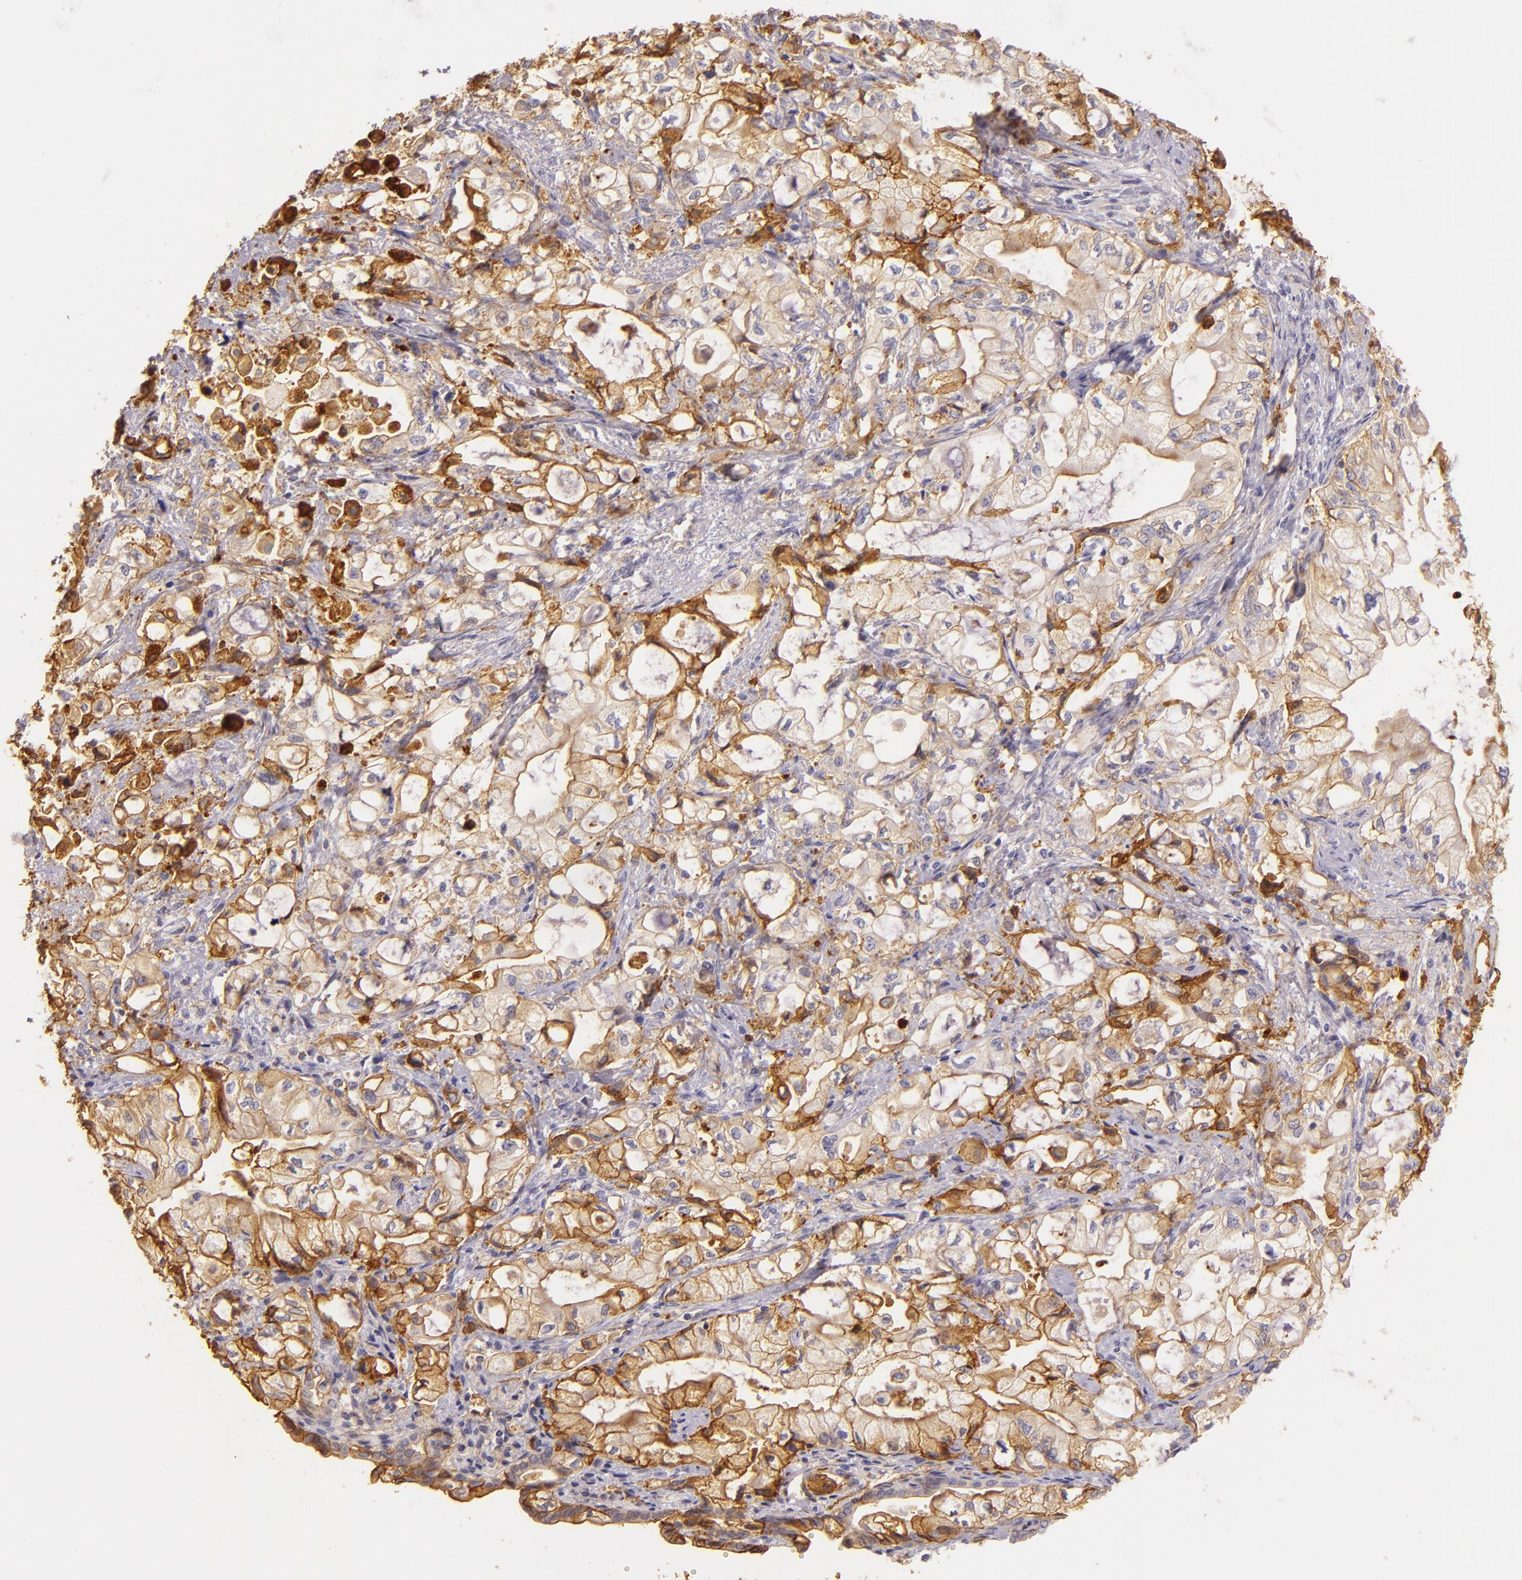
{"staining": {"intensity": "strong", "quantity": "25%-75%", "location": "cytoplasmic/membranous"}, "tissue": "pancreatic cancer", "cell_type": "Tumor cells", "image_type": "cancer", "snomed": [{"axis": "morphology", "description": "Adenocarcinoma, NOS"}, {"axis": "topography", "description": "Pancreas"}], "caption": "Pancreatic adenocarcinoma stained for a protein (brown) demonstrates strong cytoplasmic/membranous positive expression in approximately 25%-75% of tumor cells.", "gene": "CTSF", "patient": {"sex": "male", "age": 79}}